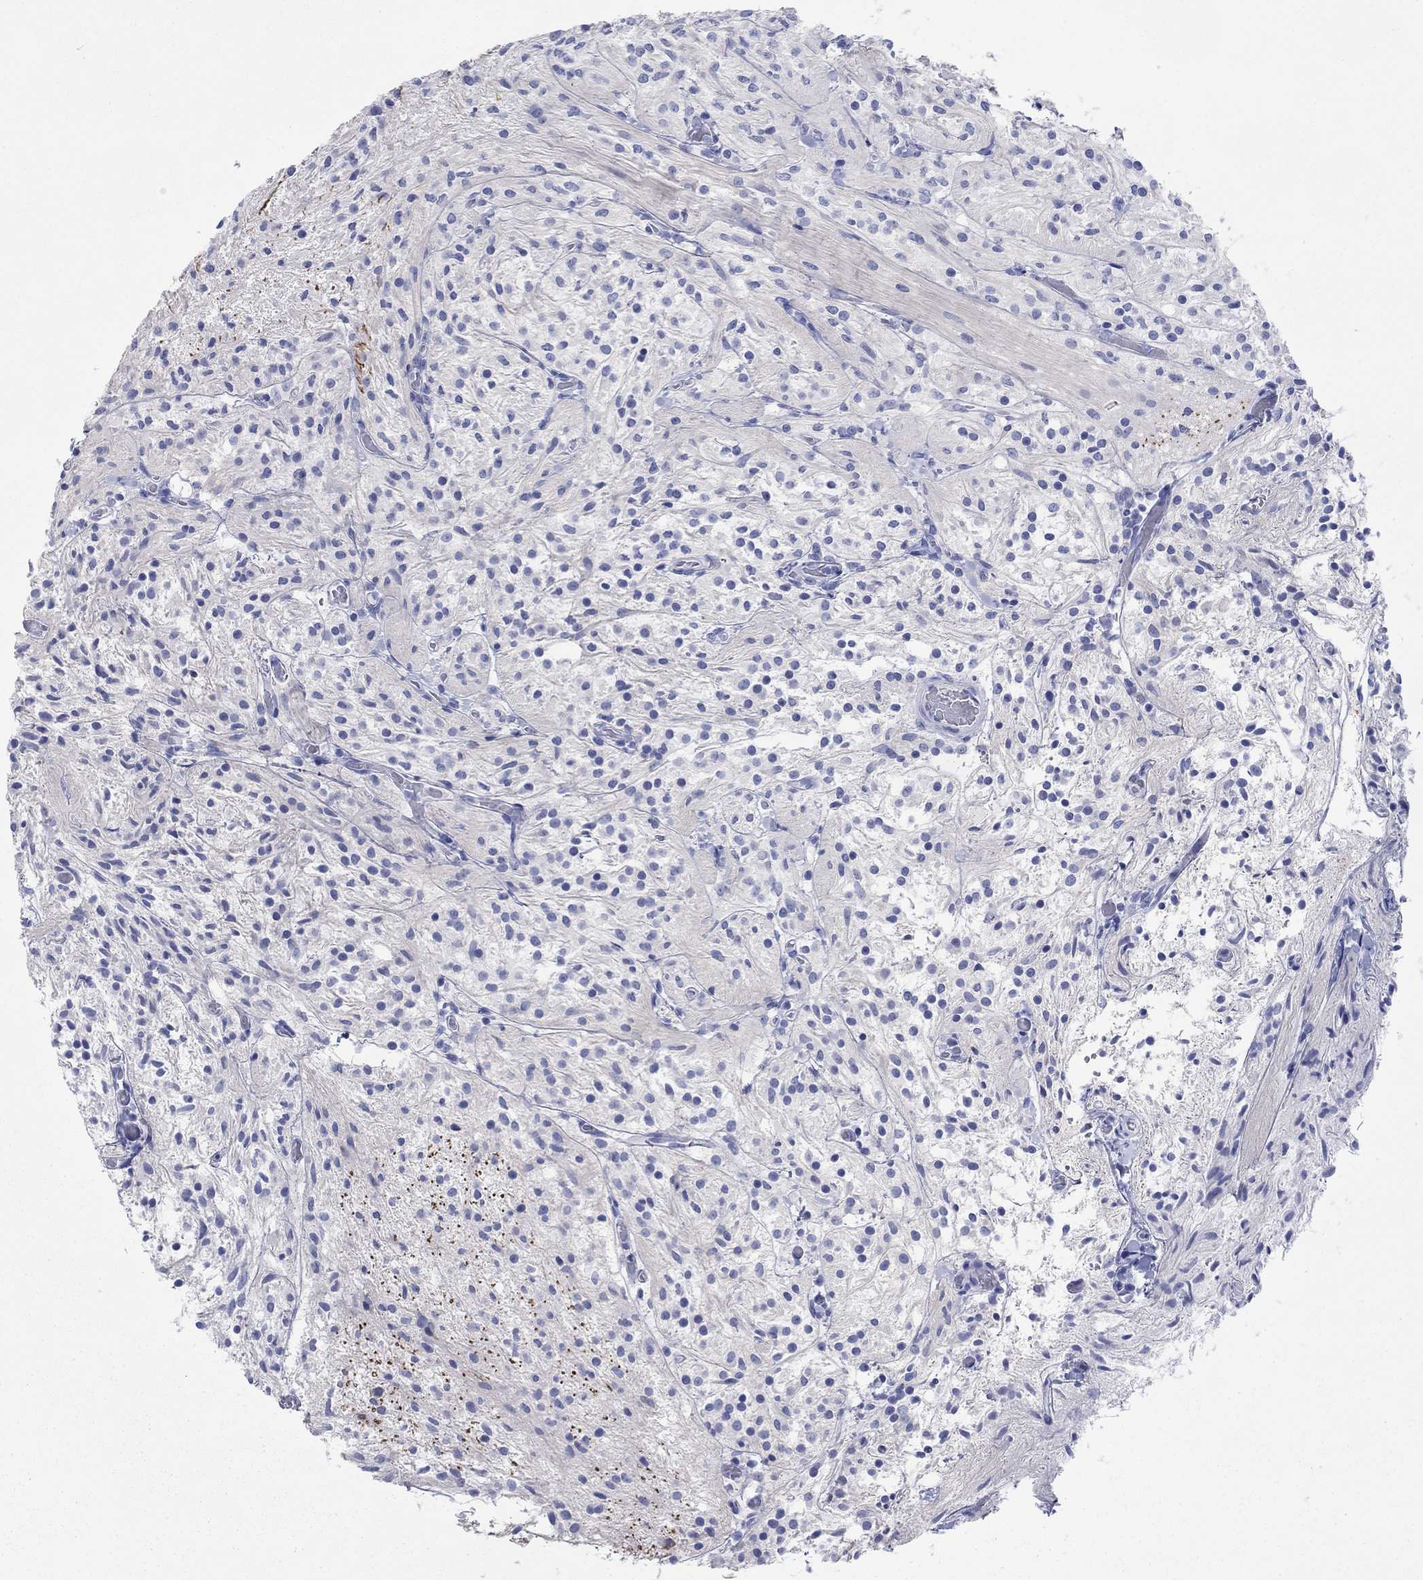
{"staining": {"intensity": "negative", "quantity": "none", "location": "none"}, "tissue": "glioma", "cell_type": "Tumor cells", "image_type": "cancer", "snomed": [{"axis": "morphology", "description": "Glioma, malignant, Low grade"}, {"axis": "topography", "description": "Brain"}], "caption": "Low-grade glioma (malignant) was stained to show a protein in brown. There is no significant staining in tumor cells.", "gene": "ATP1B1", "patient": {"sex": "male", "age": 3}}